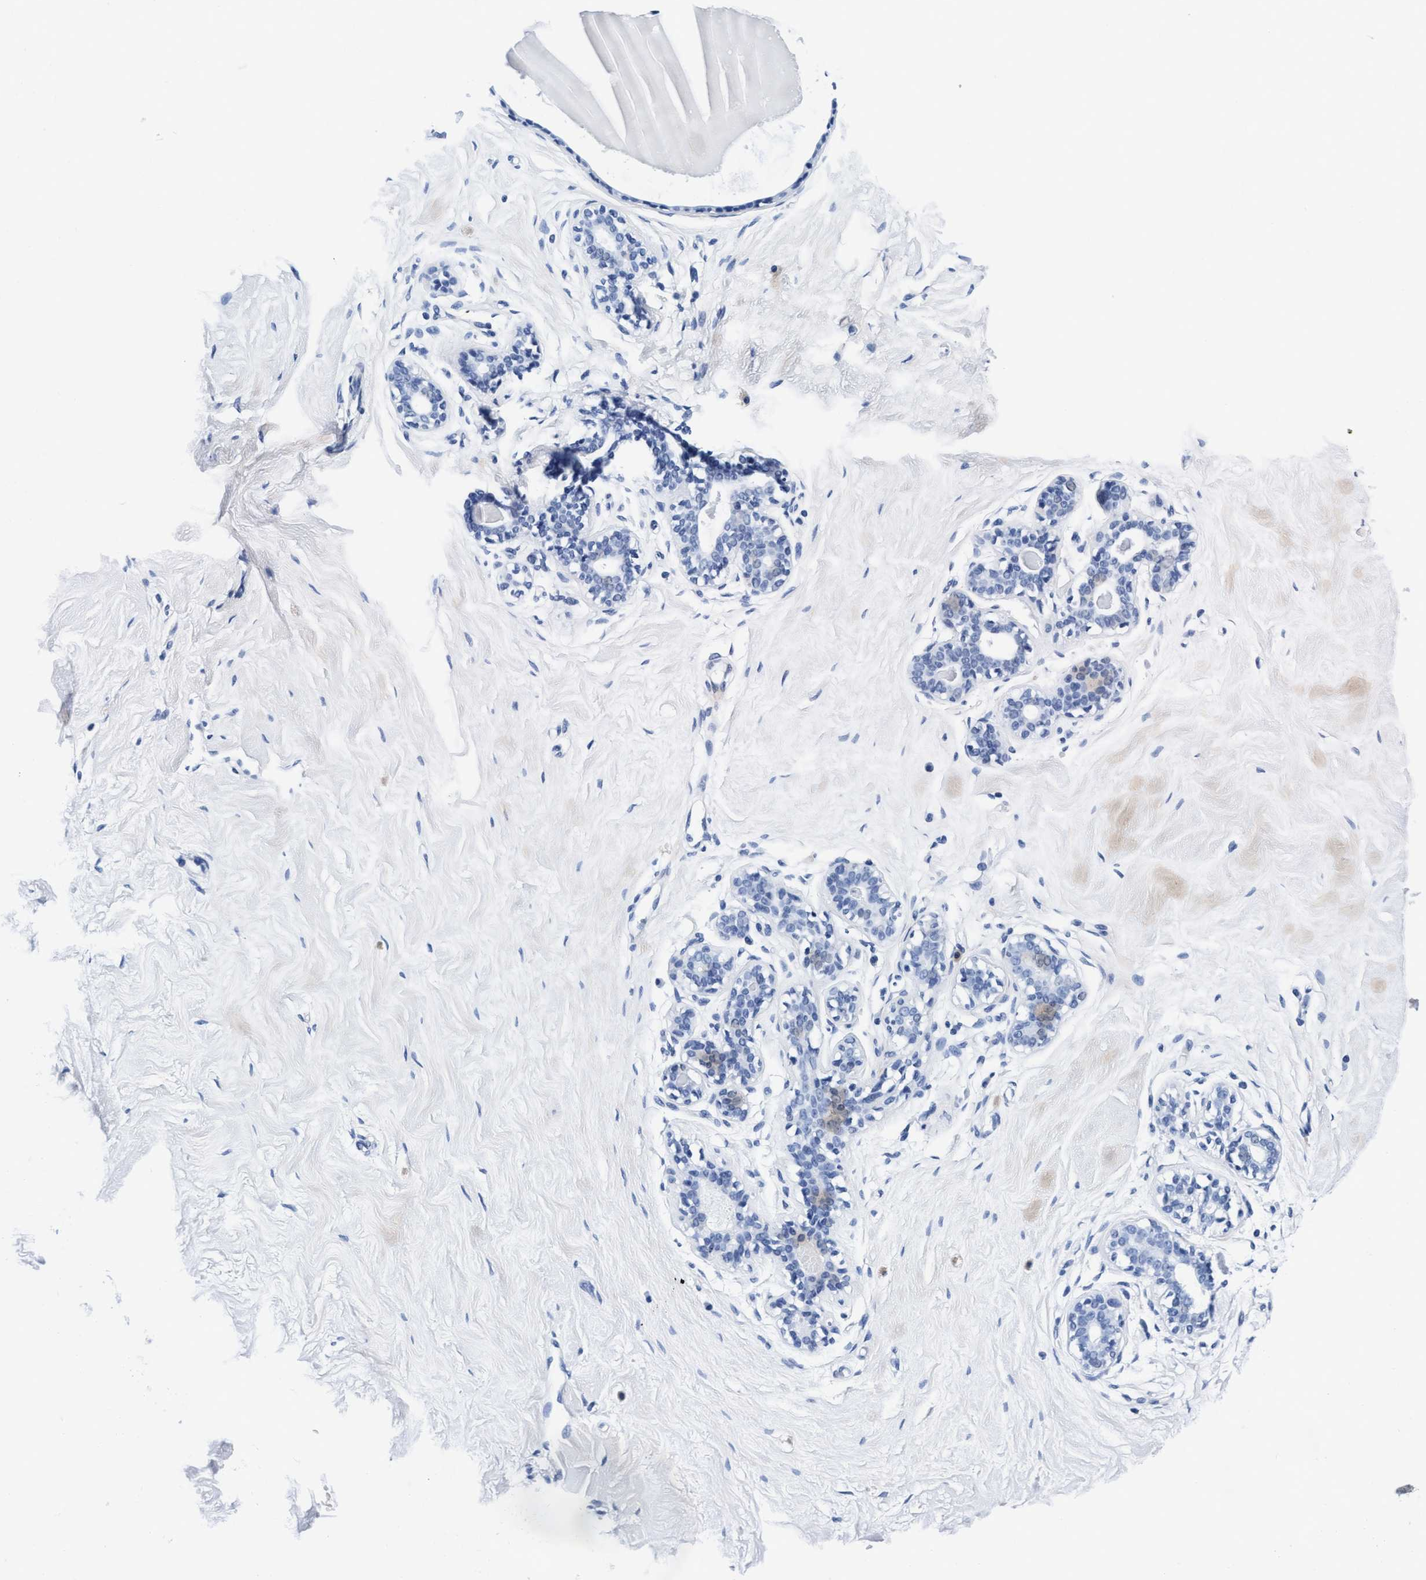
{"staining": {"intensity": "negative", "quantity": "none", "location": "none"}, "tissue": "breast", "cell_type": "Adipocytes", "image_type": "normal", "snomed": [{"axis": "morphology", "description": "Normal tissue, NOS"}, {"axis": "topography", "description": "Breast"}], "caption": "Adipocytes are negative for brown protein staining in normal breast. The staining is performed using DAB (3,3'-diaminobenzidine) brown chromogen with nuclei counter-stained in using hematoxylin.", "gene": "ARSG", "patient": {"sex": "female", "age": 23}}